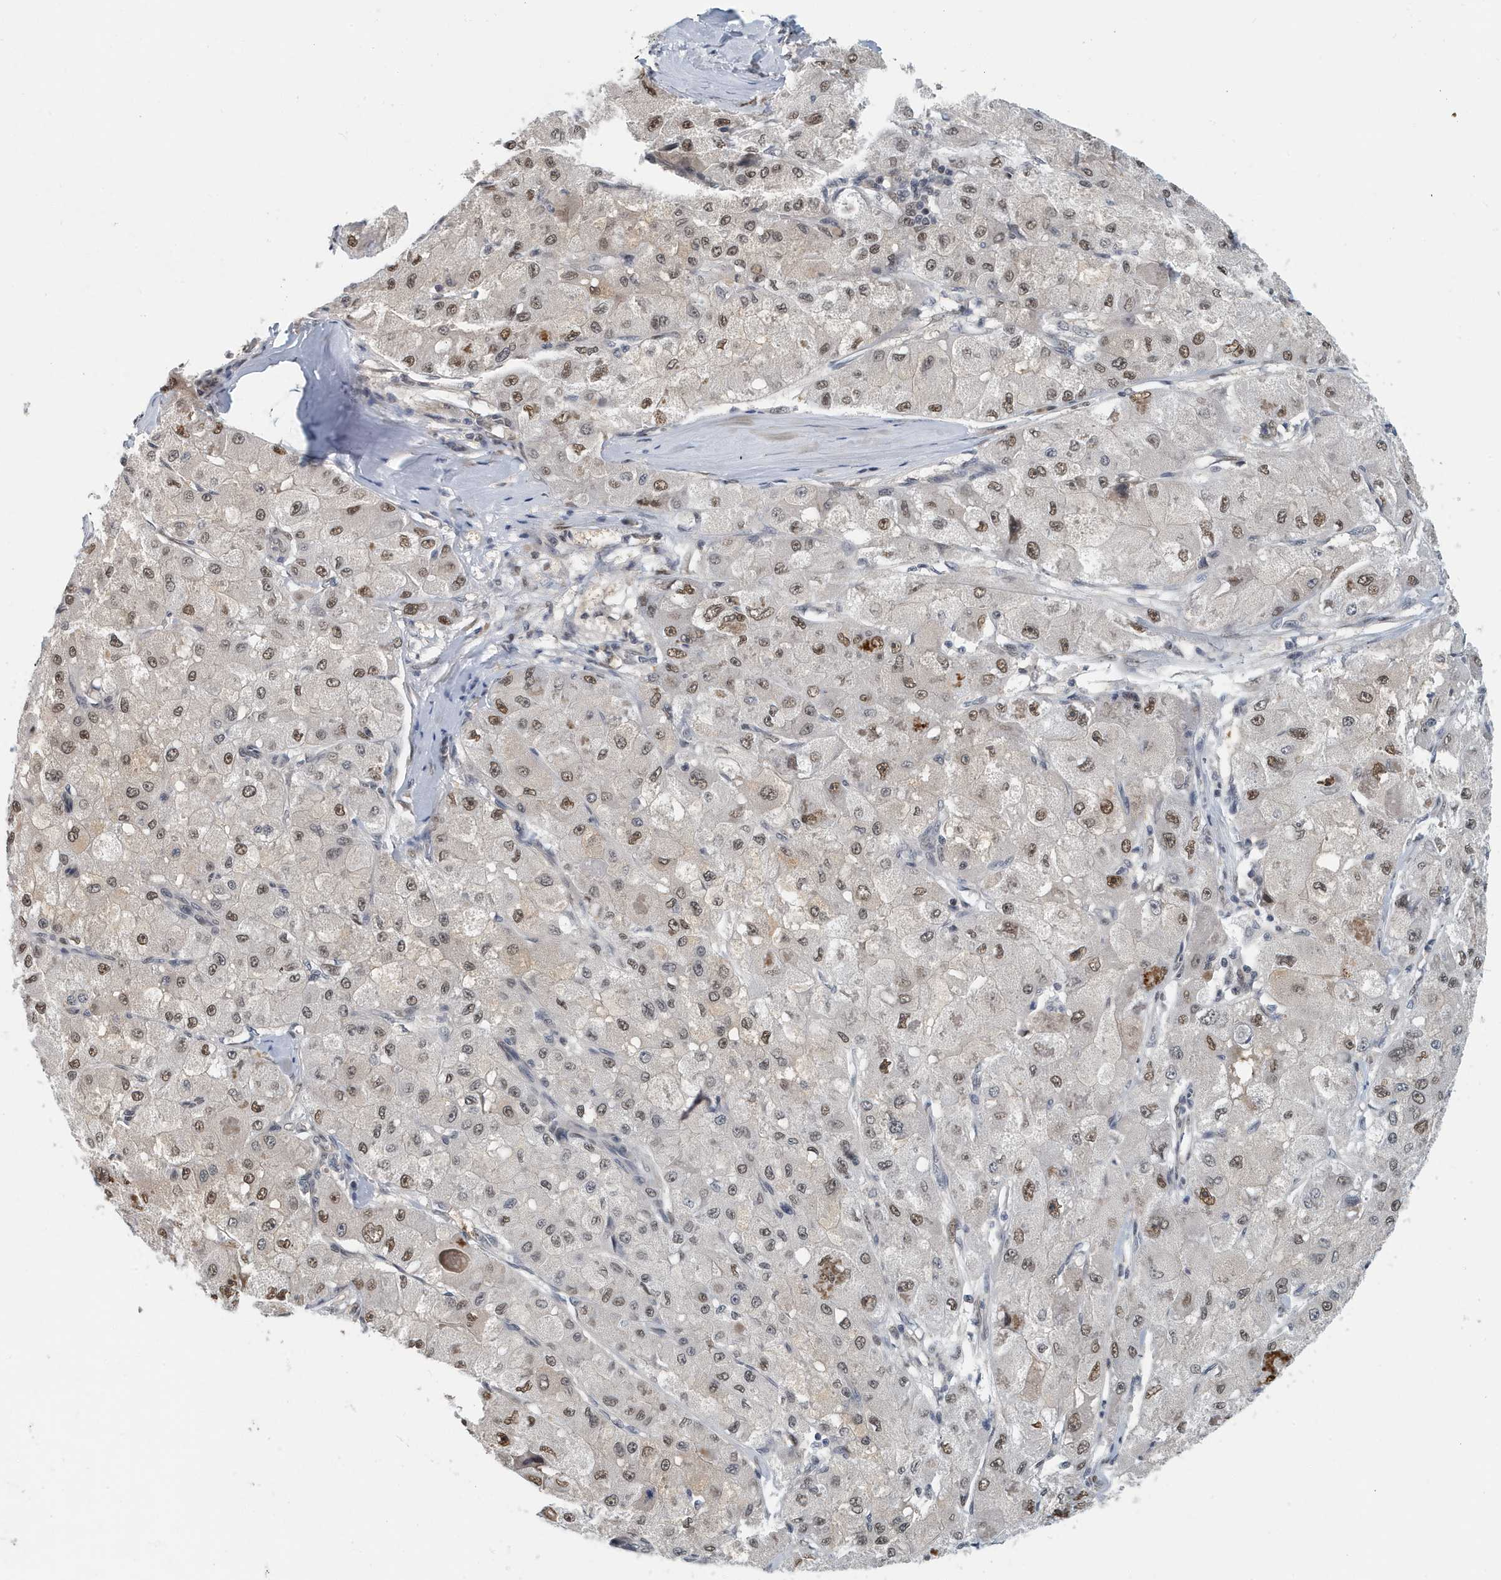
{"staining": {"intensity": "moderate", "quantity": ">75%", "location": "nuclear"}, "tissue": "liver cancer", "cell_type": "Tumor cells", "image_type": "cancer", "snomed": [{"axis": "morphology", "description": "Carcinoma, Hepatocellular, NOS"}, {"axis": "topography", "description": "Liver"}], "caption": "Tumor cells reveal medium levels of moderate nuclear positivity in approximately >75% of cells in liver cancer.", "gene": "KIF15", "patient": {"sex": "male", "age": 80}}